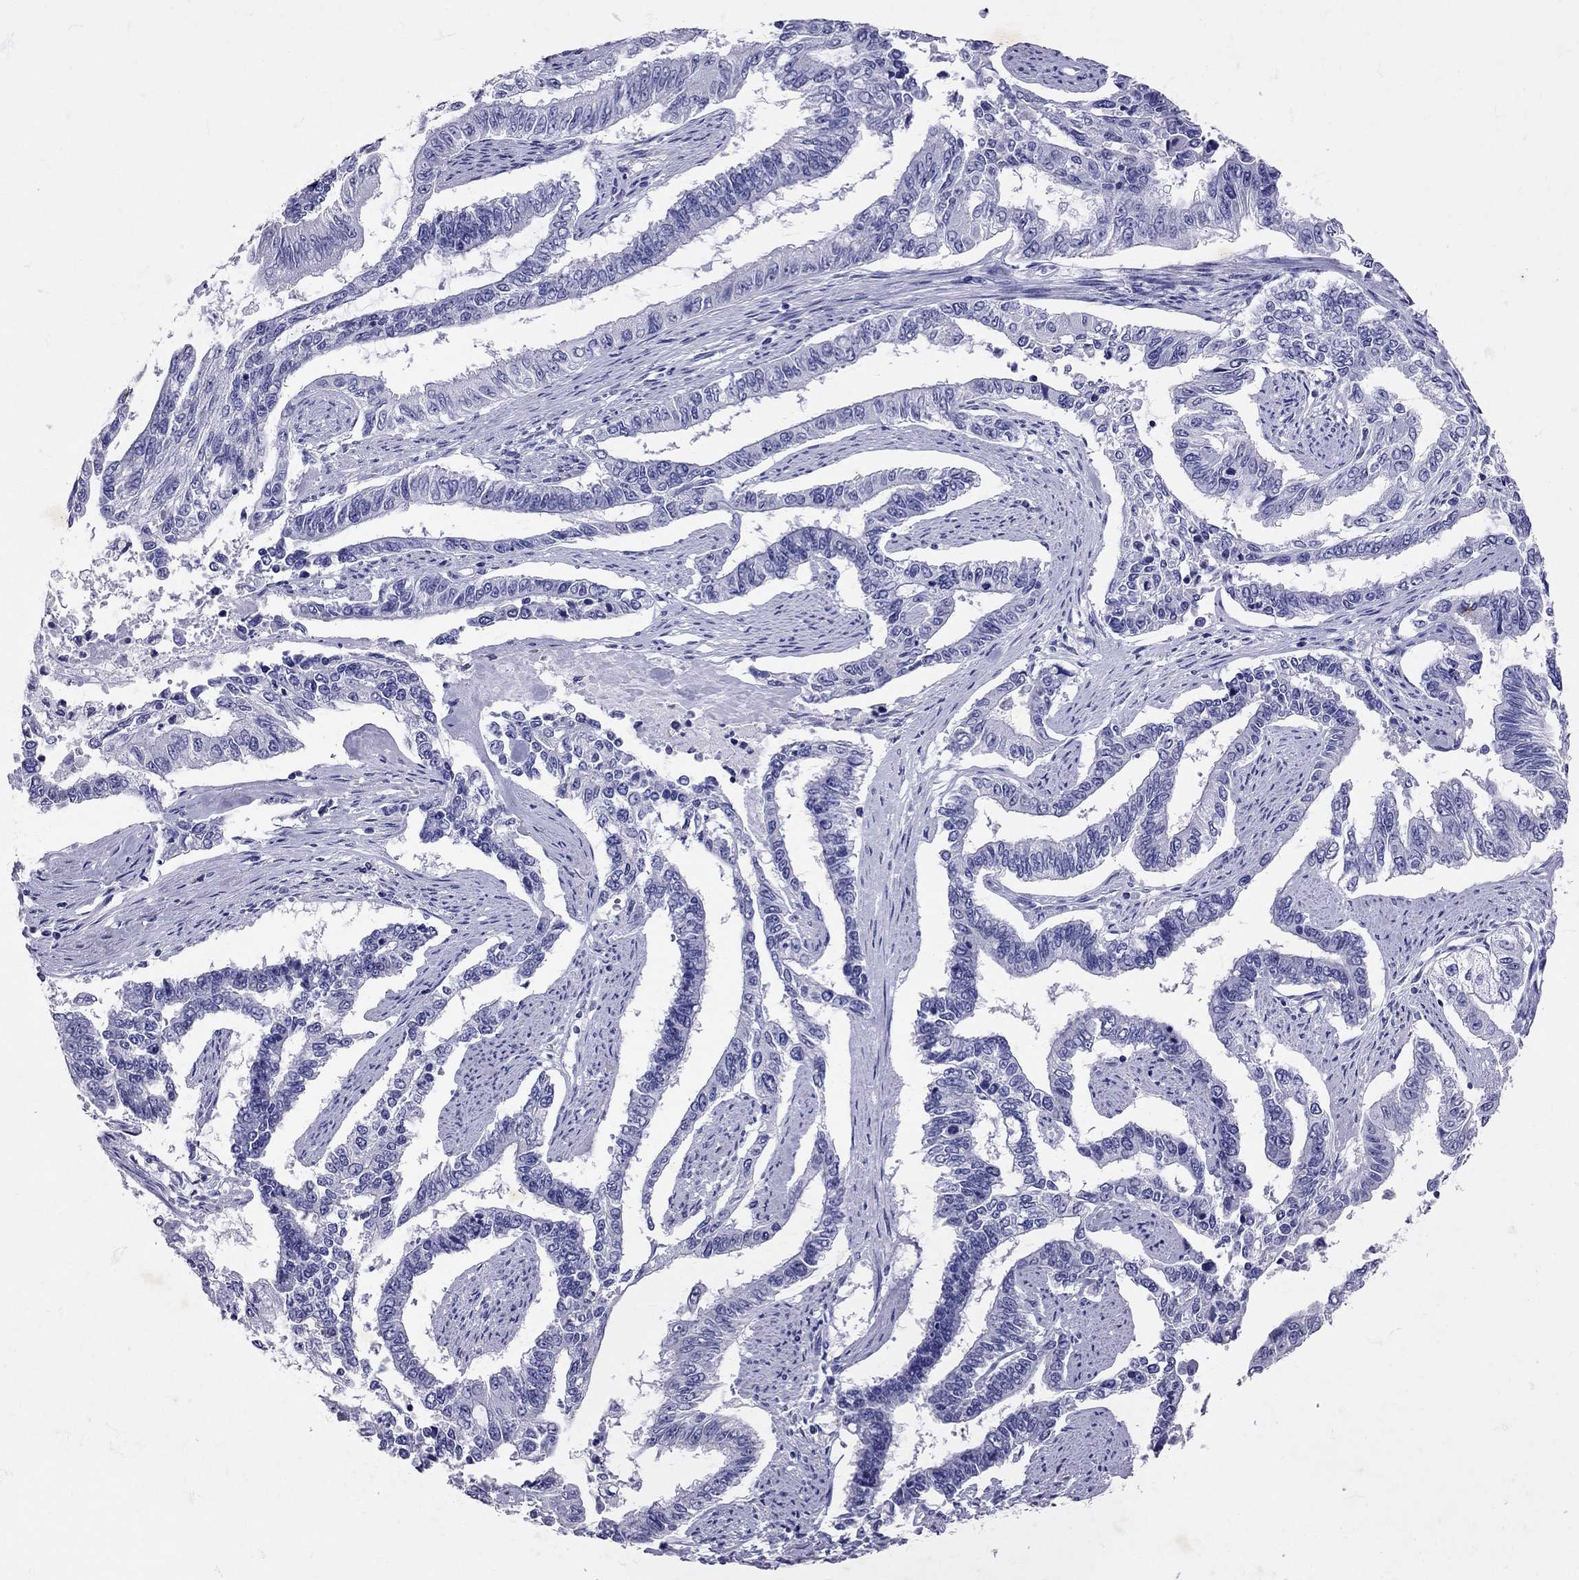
{"staining": {"intensity": "negative", "quantity": "none", "location": "none"}, "tissue": "endometrial cancer", "cell_type": "Tumor cells", "image_type": "cancer", "snomed": [{"axis": "morphology", "description": "Adenocarcinoma, NOS"}, {"axis": "topography", "description": "Uterus"}], "caption": "High magnification brightfield microscopy of endometrial cancer (adenocarcinoma) stained with DAB (brown) and counterstained with hematoxylin (blue): tumor cells show no significant positivity.", "gene": "AVP", "patient": {"sex": "female", "age": 59}}